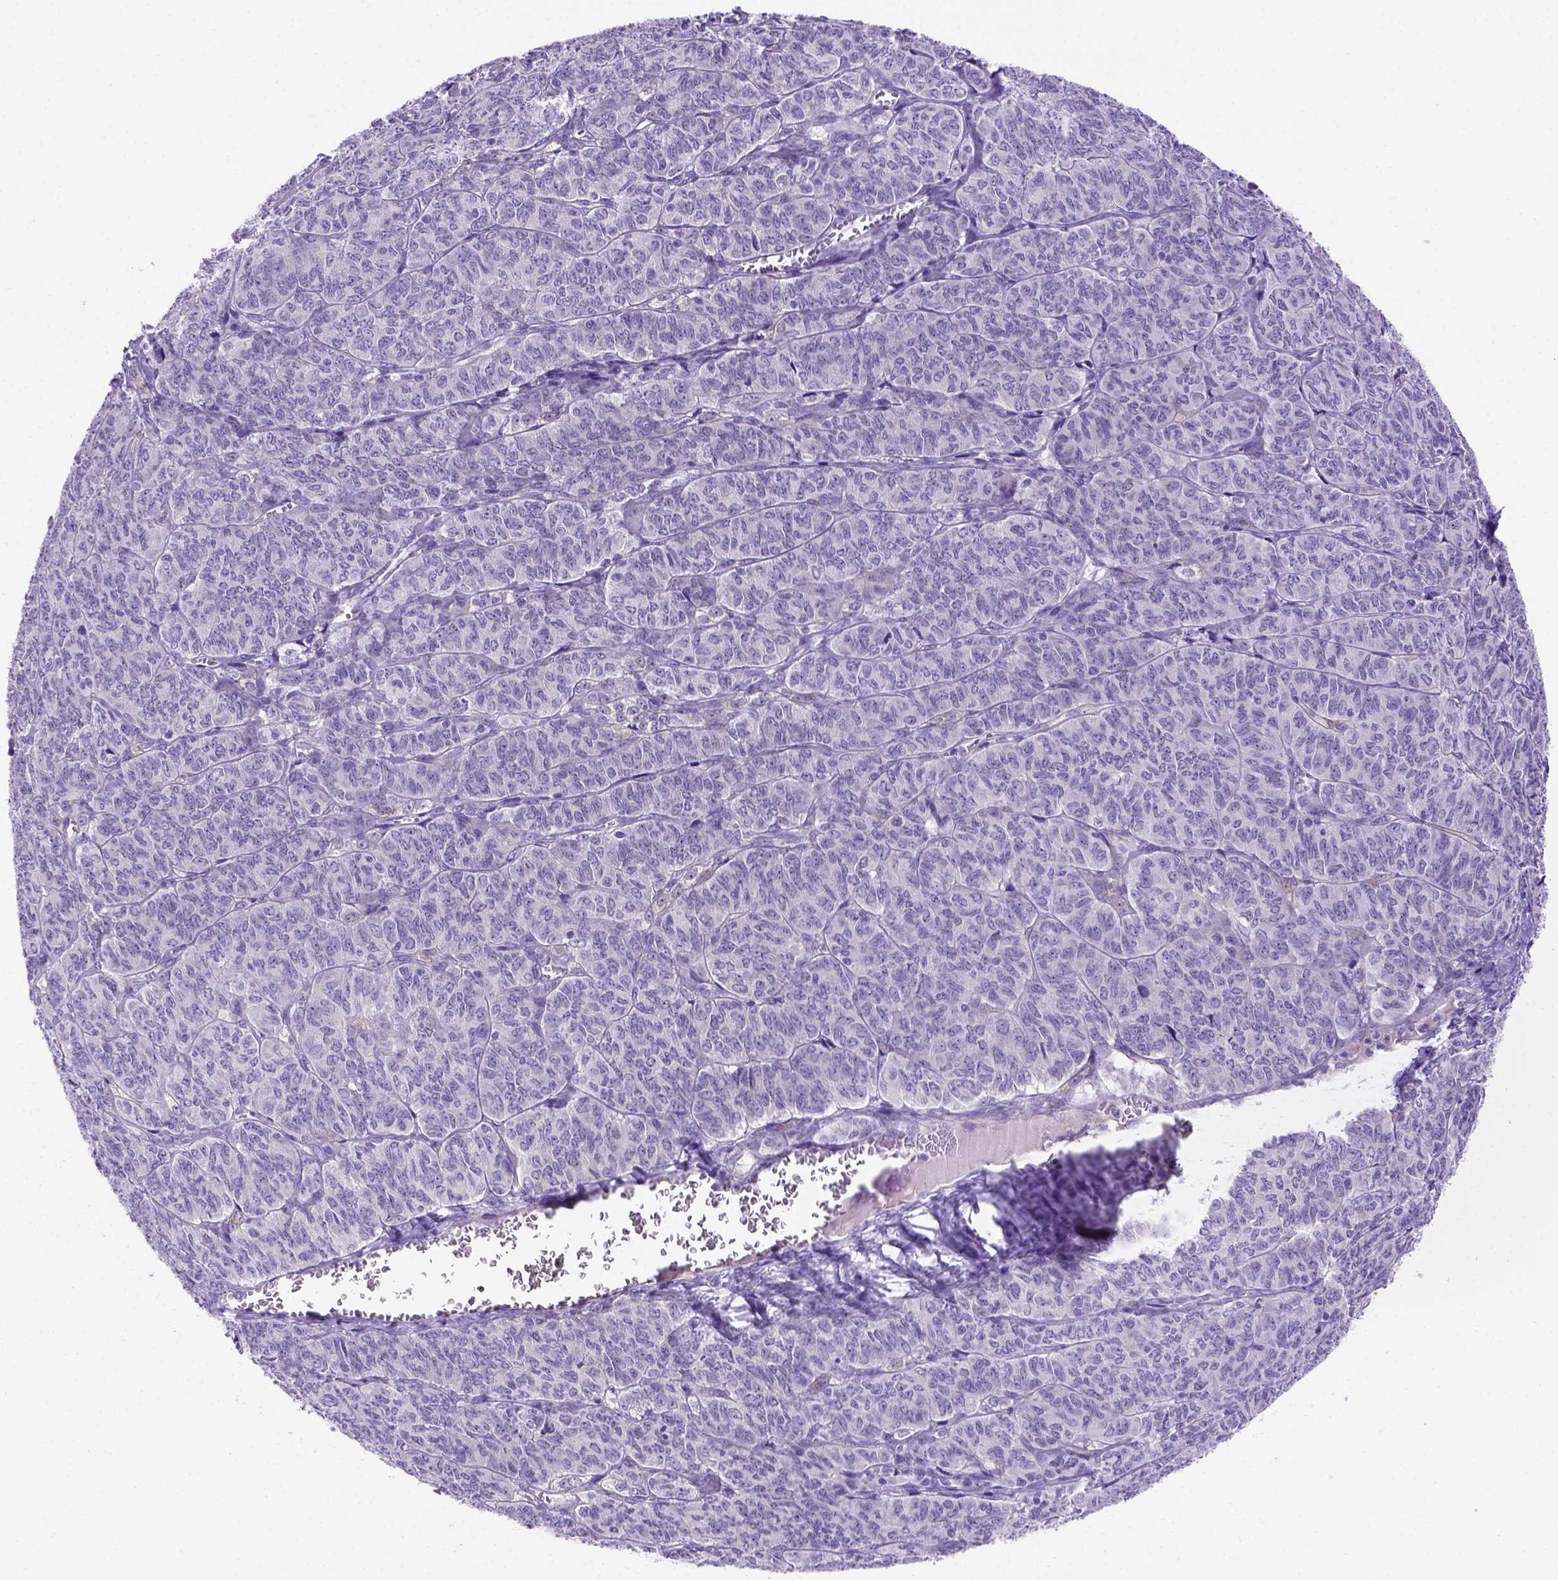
{"staining": {"intensity": "negative", "quantity": "none", "location": "none"}, "tissue": "ovarian cancer", "cell_type": "Tumor cells", "image_type": "cancer", "snomed": [{"axis": "morphology", "description": "Carcinoma, endometroid"}, {"axis": "topography", "description": "Ovary"}], "caption": "A high-resolution micrograph shows immunohistochemistry (IHC) staining of ovarian endometroid carcinoma, which exhibits no significant positivity in tumor cells.", "gene": "FAM81B", "patient": {"sex": "female", "age": 80}}